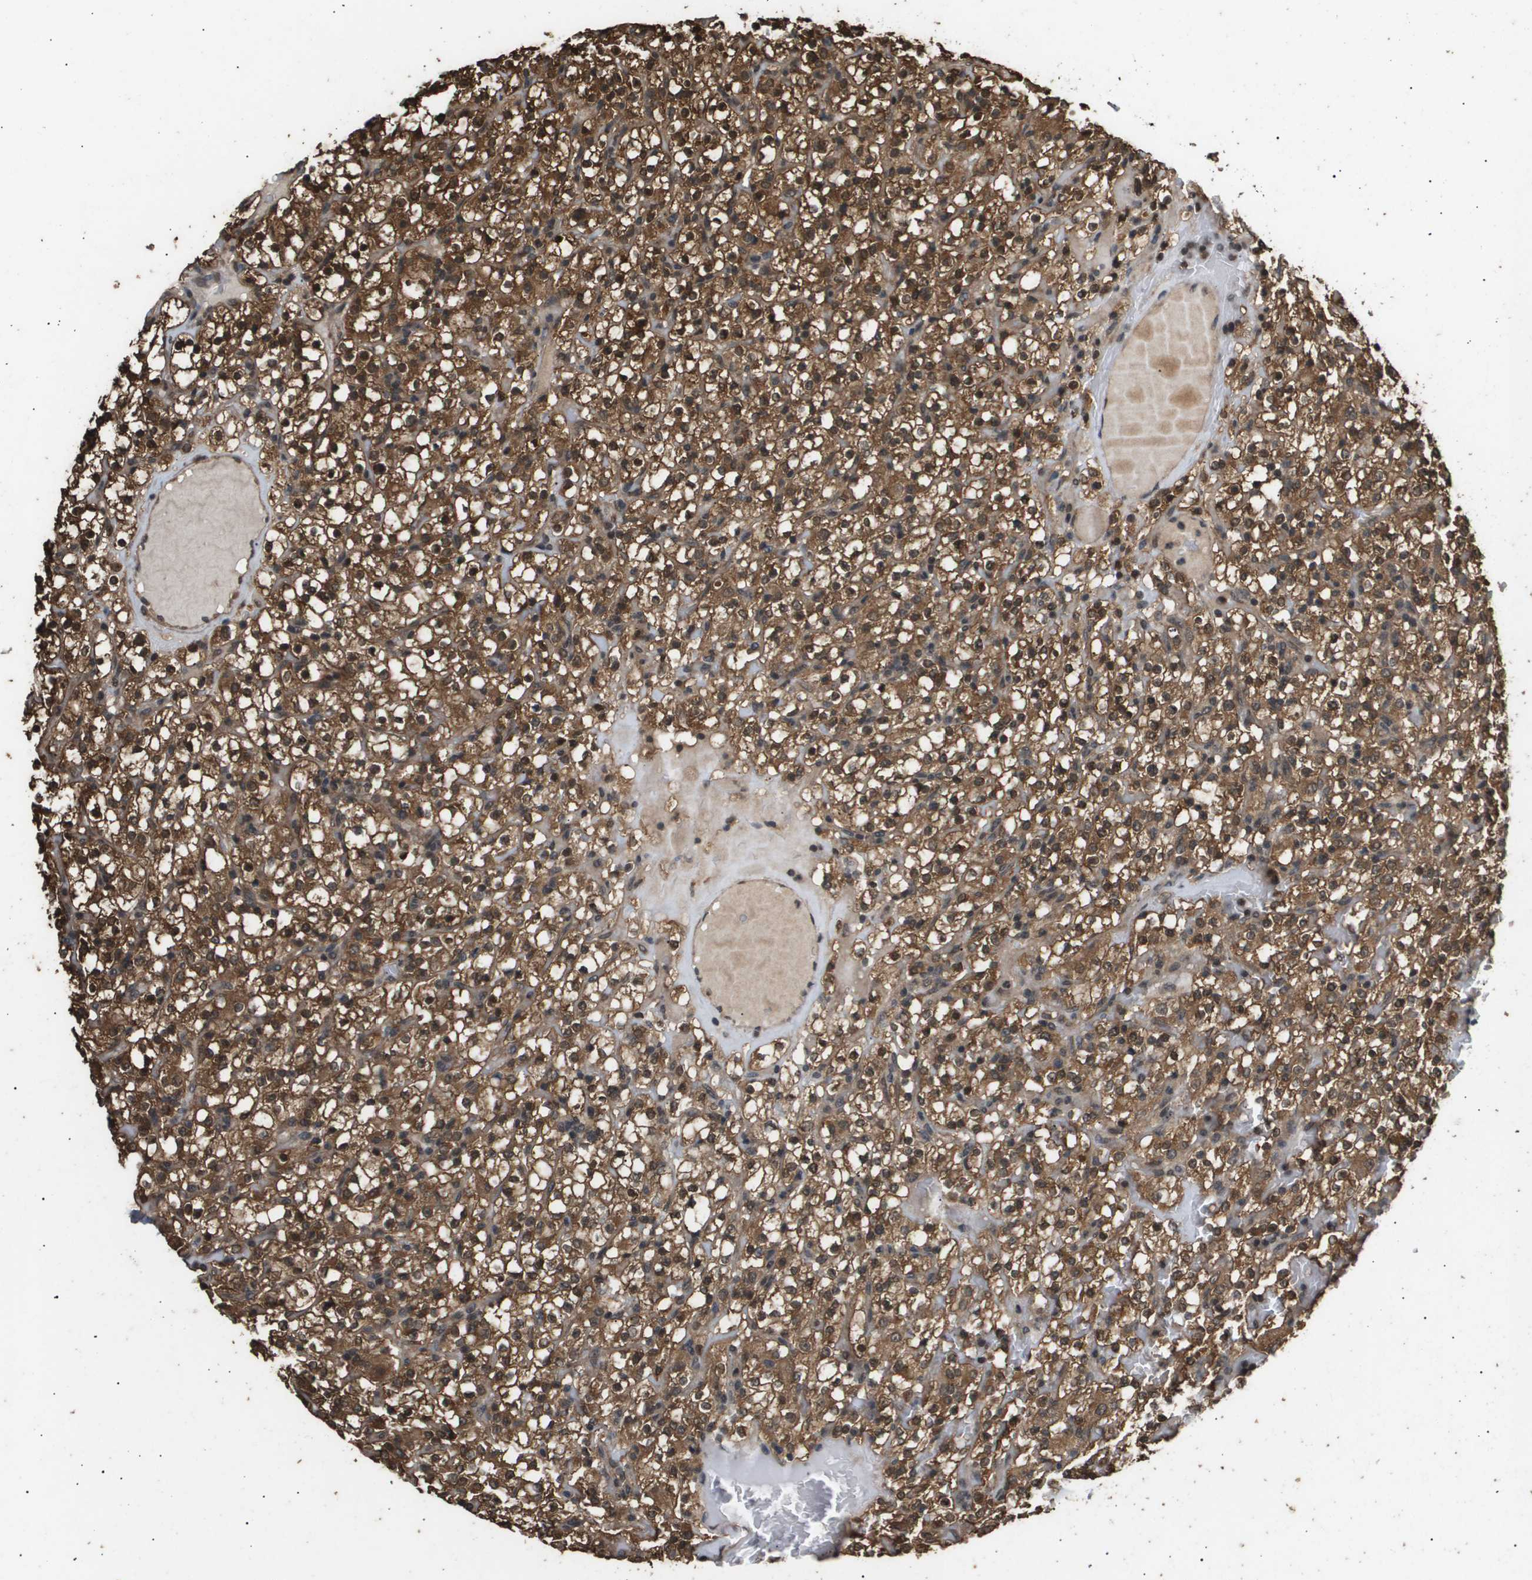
{"staining": {"intensity": "moderate", "quantity": ">75%", "location": "cytoplasmic/membranous,nuclear"}, "tissue": "renal cancer", "cell_type": "Tumor cells", "image_type": "cancer", "snomed": [{"axis": "morphology", "description": "Normal tissue, NOS"}, {"axis": "morphology", "description": "Adenocarcinoma, NOS"}, {"axis": "topography", "description": "Kidney"}], "caption": "A high-resolution histopathology image shows immunohistochemistry (IHC) staining of renal cancer (adenocarcinoma), which reveals moderate cytoplasmic/membranous and nuclear positivity in about >75% of tumor cells. (DAB (3,3'-diaminobenzidine) = brown stain, brightfield microscopy at high magnification).", "gene": "ING1", "patient": {"sex": "female", "age": 72}}